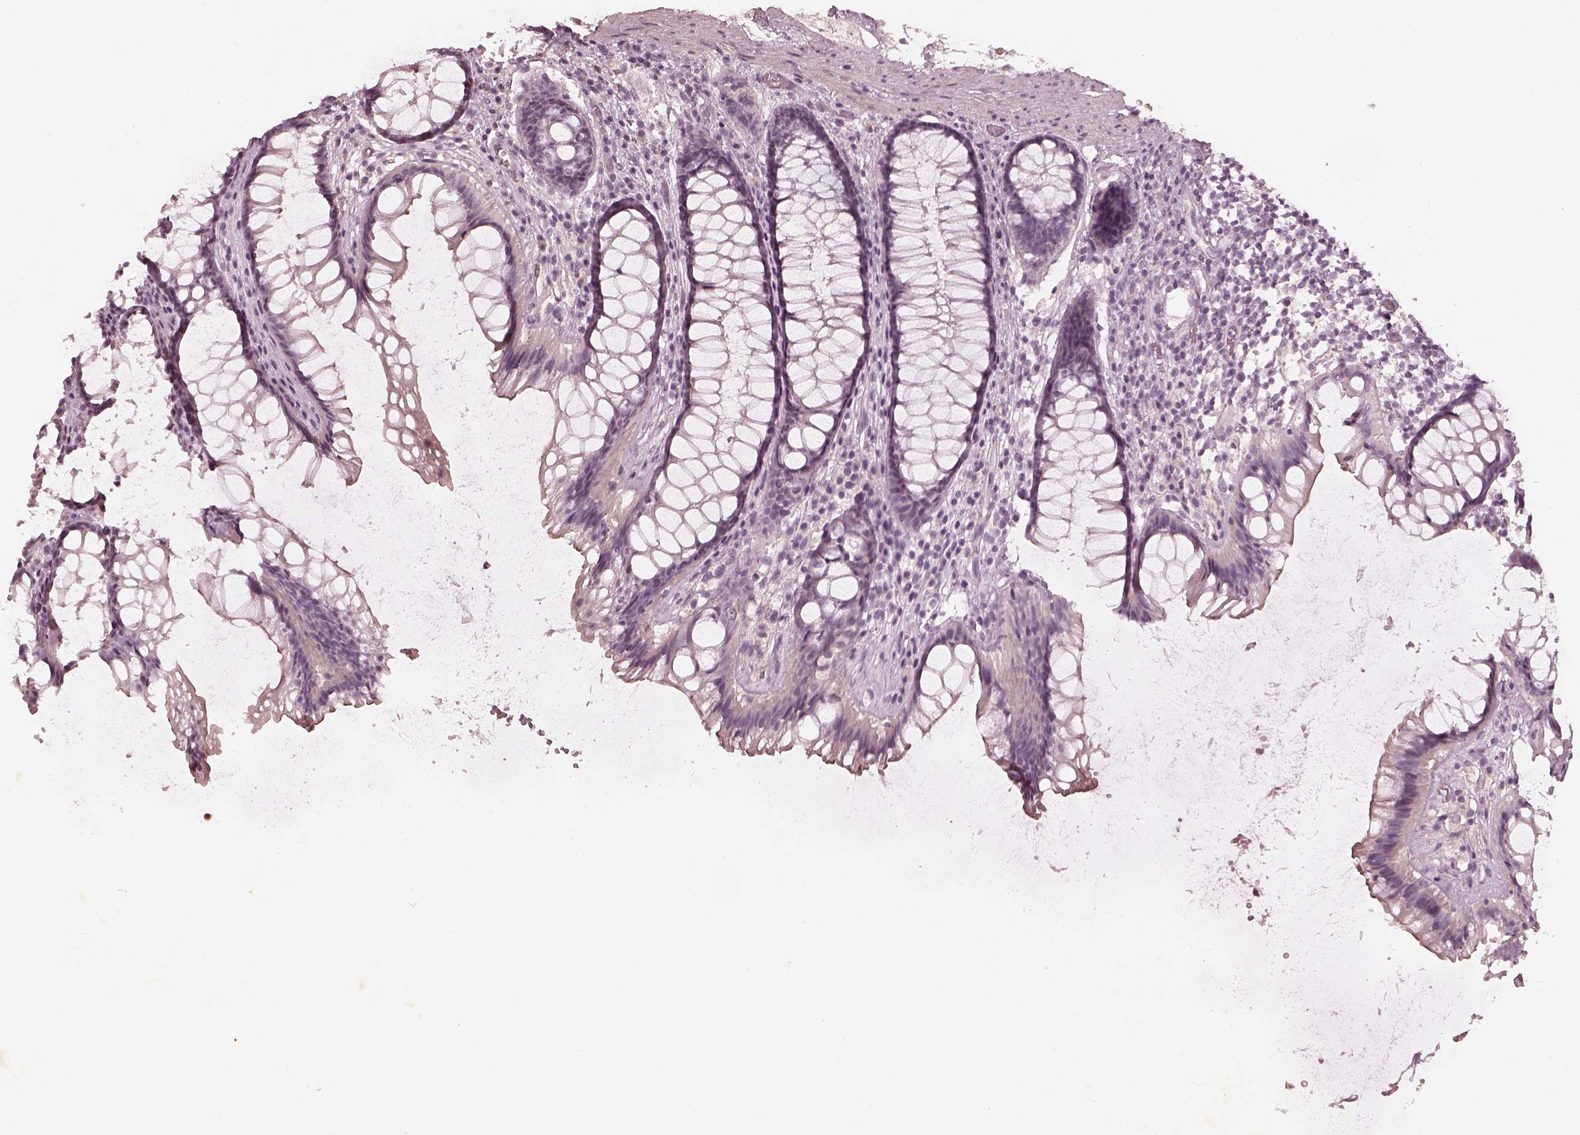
{"staining": {"intensity": "negative", "quantity": "none", "location": "none"}, "tissue": "rectum", "cell_type": "Glandular cells", "image_type": "normal", "snomed": [{"axis": "morphology", "description": "Normal tissue, NOS"}, {"axis": "topography", "description": "Rectum"}], "caption": "A histopathology image of human rectum is negative for staining in glandular cells. Brightfield microscopy of IHC stained with DAB (brown) and hematoxylin (blue), captured at high magnification.", "gene": "ADRB3", "patient": {"sex": "male", "age": 72}}